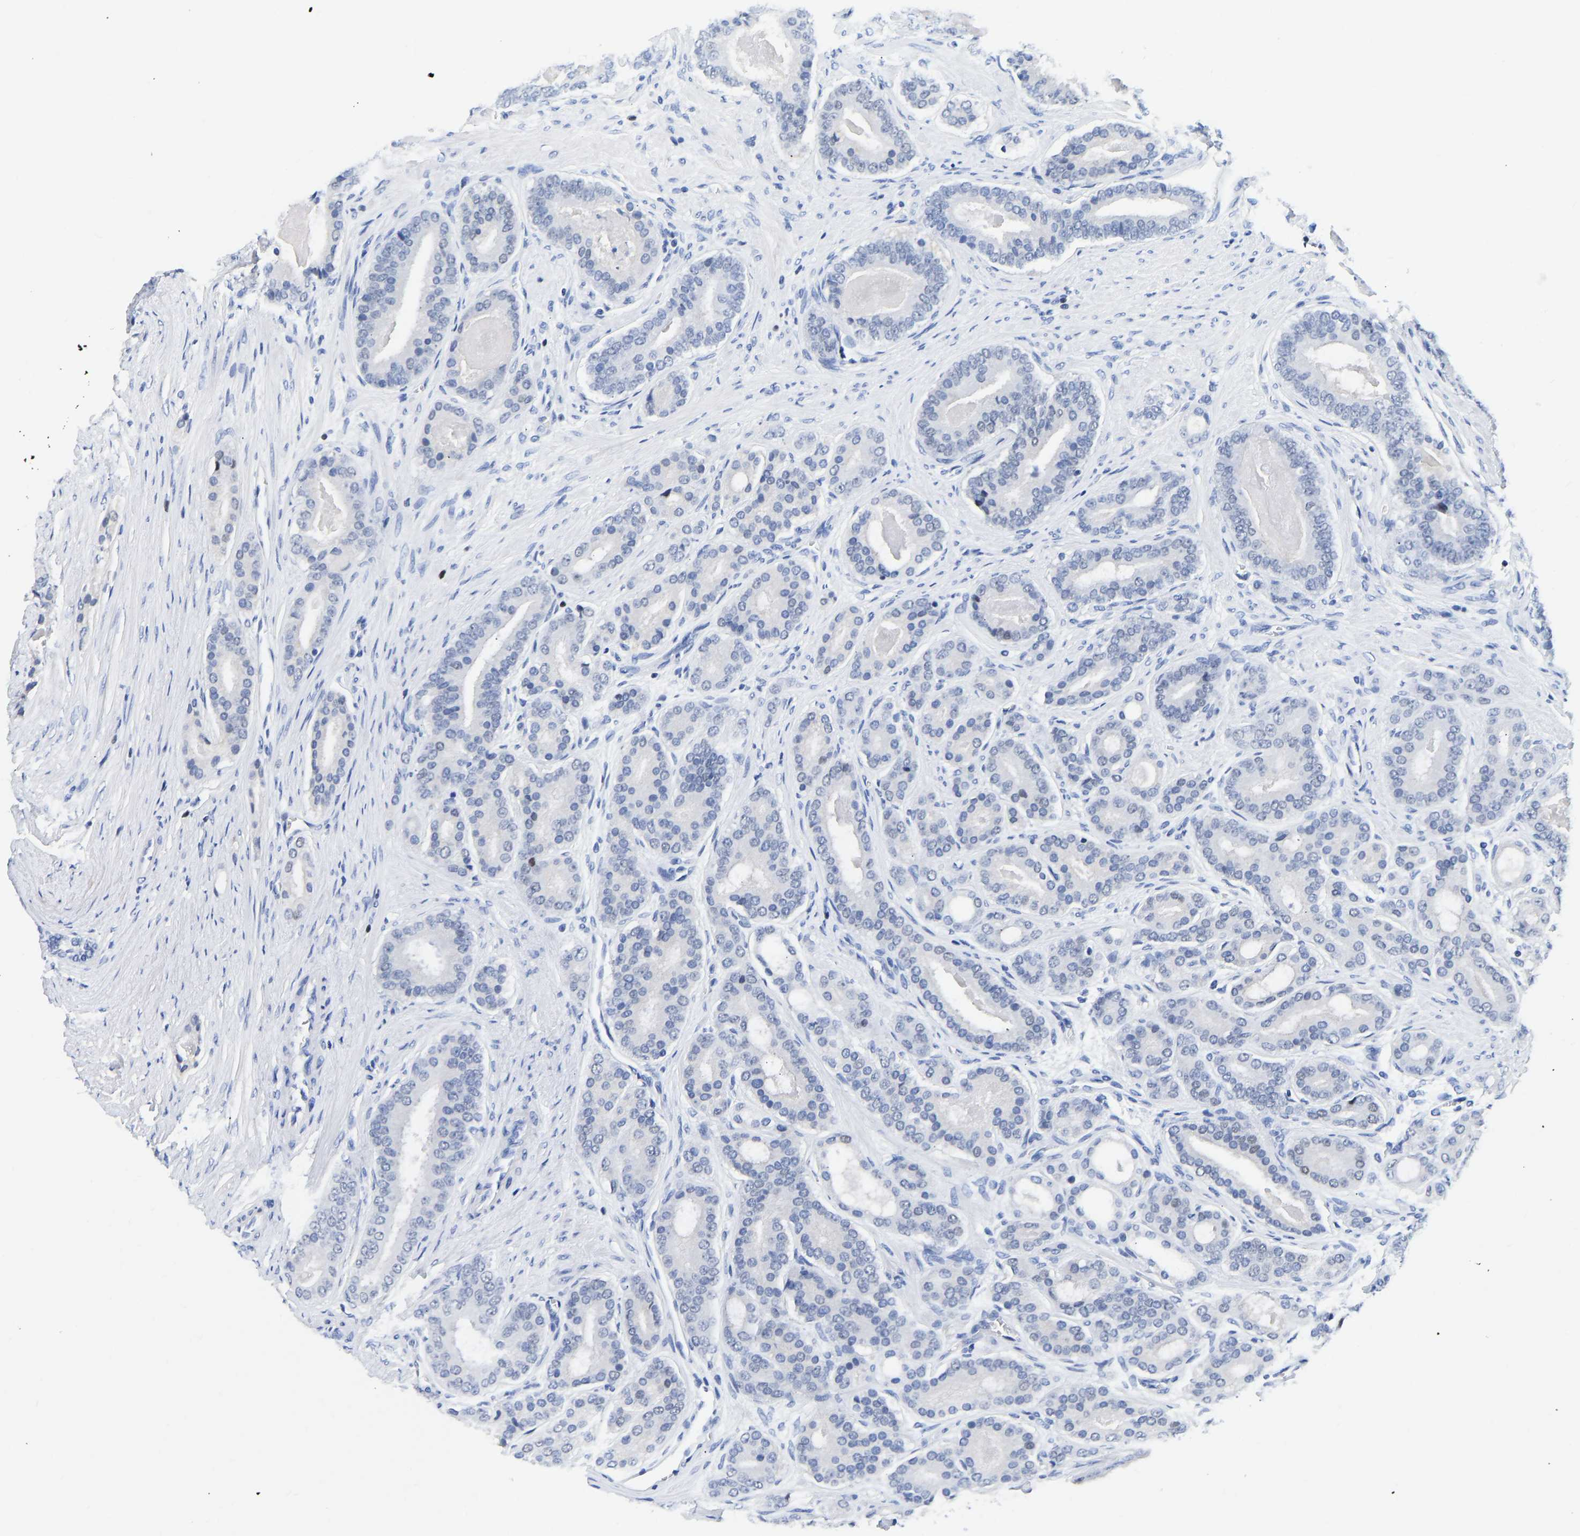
{"staining": {"intensity": "negative", "quantity": "none", "location": "none"}, "tissue": "prostate cancer", "cell_type": "Tumor cells", "image_type": "cancer", "snomed": [{"axis": "morphology", "description": "Adenocarcinoma, High grade"}, {"axis": "topography", "description": "Prostate"}], "caption": "DAB (3,3'-diaminobenzidine) immunohistochemical staining of prostate cancer shows no significant expression in tumor cells.", "gene": "TCF7", "patient": {"sex": "male", "age": 60}}